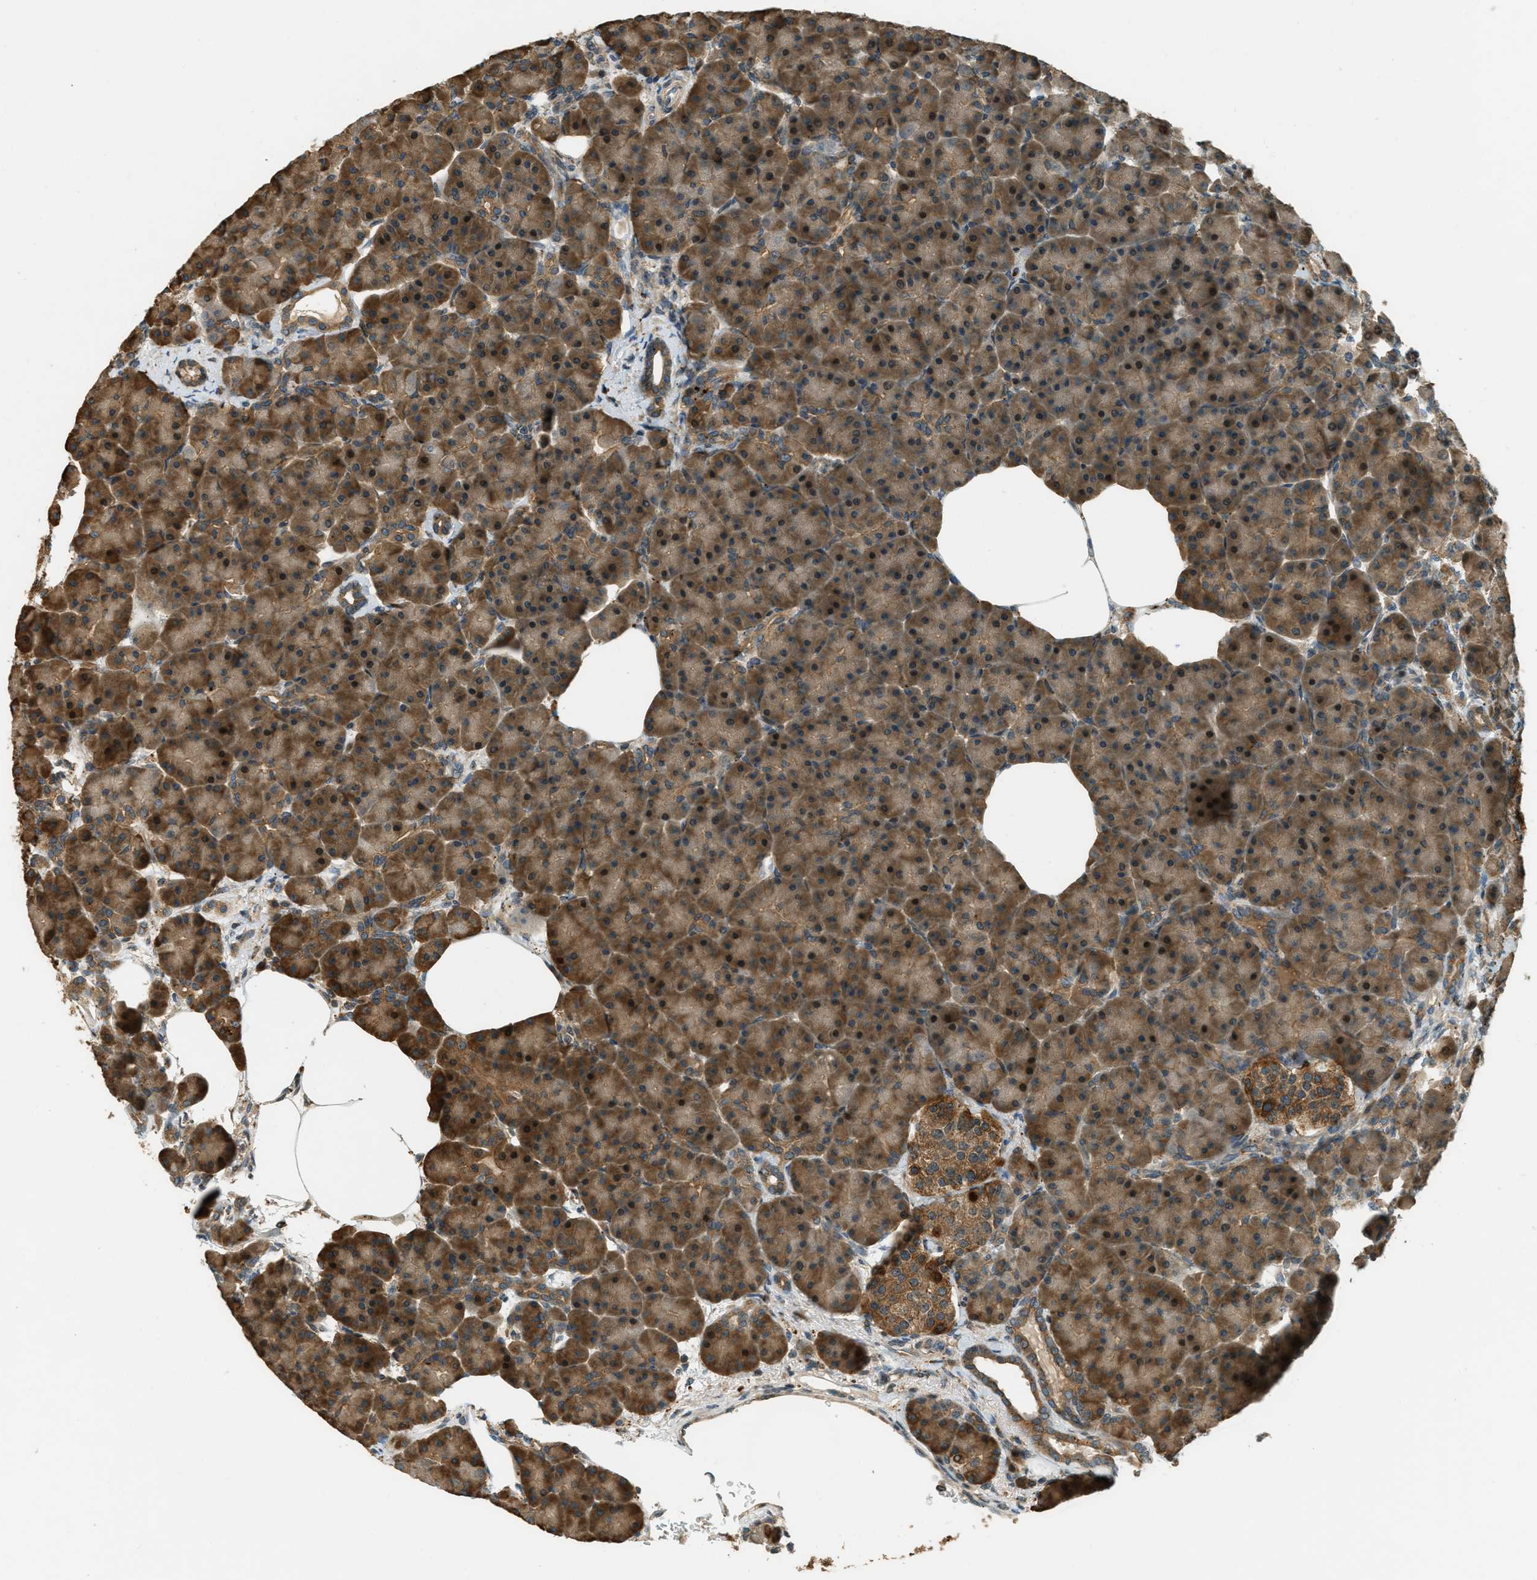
{"staining": {"intensity": "strong", "quantity": ">75%", "location": "cytoplasmic/membranous"}, "tissue": "pancreas", "cell_type": "Exocrine glandular cells", "image_type": "normal", "snomed": [{"axis": "morphology", "description": "Normal tissue, NOS"}, {"axis": "topography", "description": "Pancreas"}], "caption": "Immunohistochemical staining of unremarkable human pancreas shows >75% levels of strong cytoplasmic/membranous protein expression in about >75% of exocrine glandular cells. The protein is shown in brown color, while the nuclei are stained blue.", "gene": "PTPN23", "patient": {"sex": "female", "age": 70}}